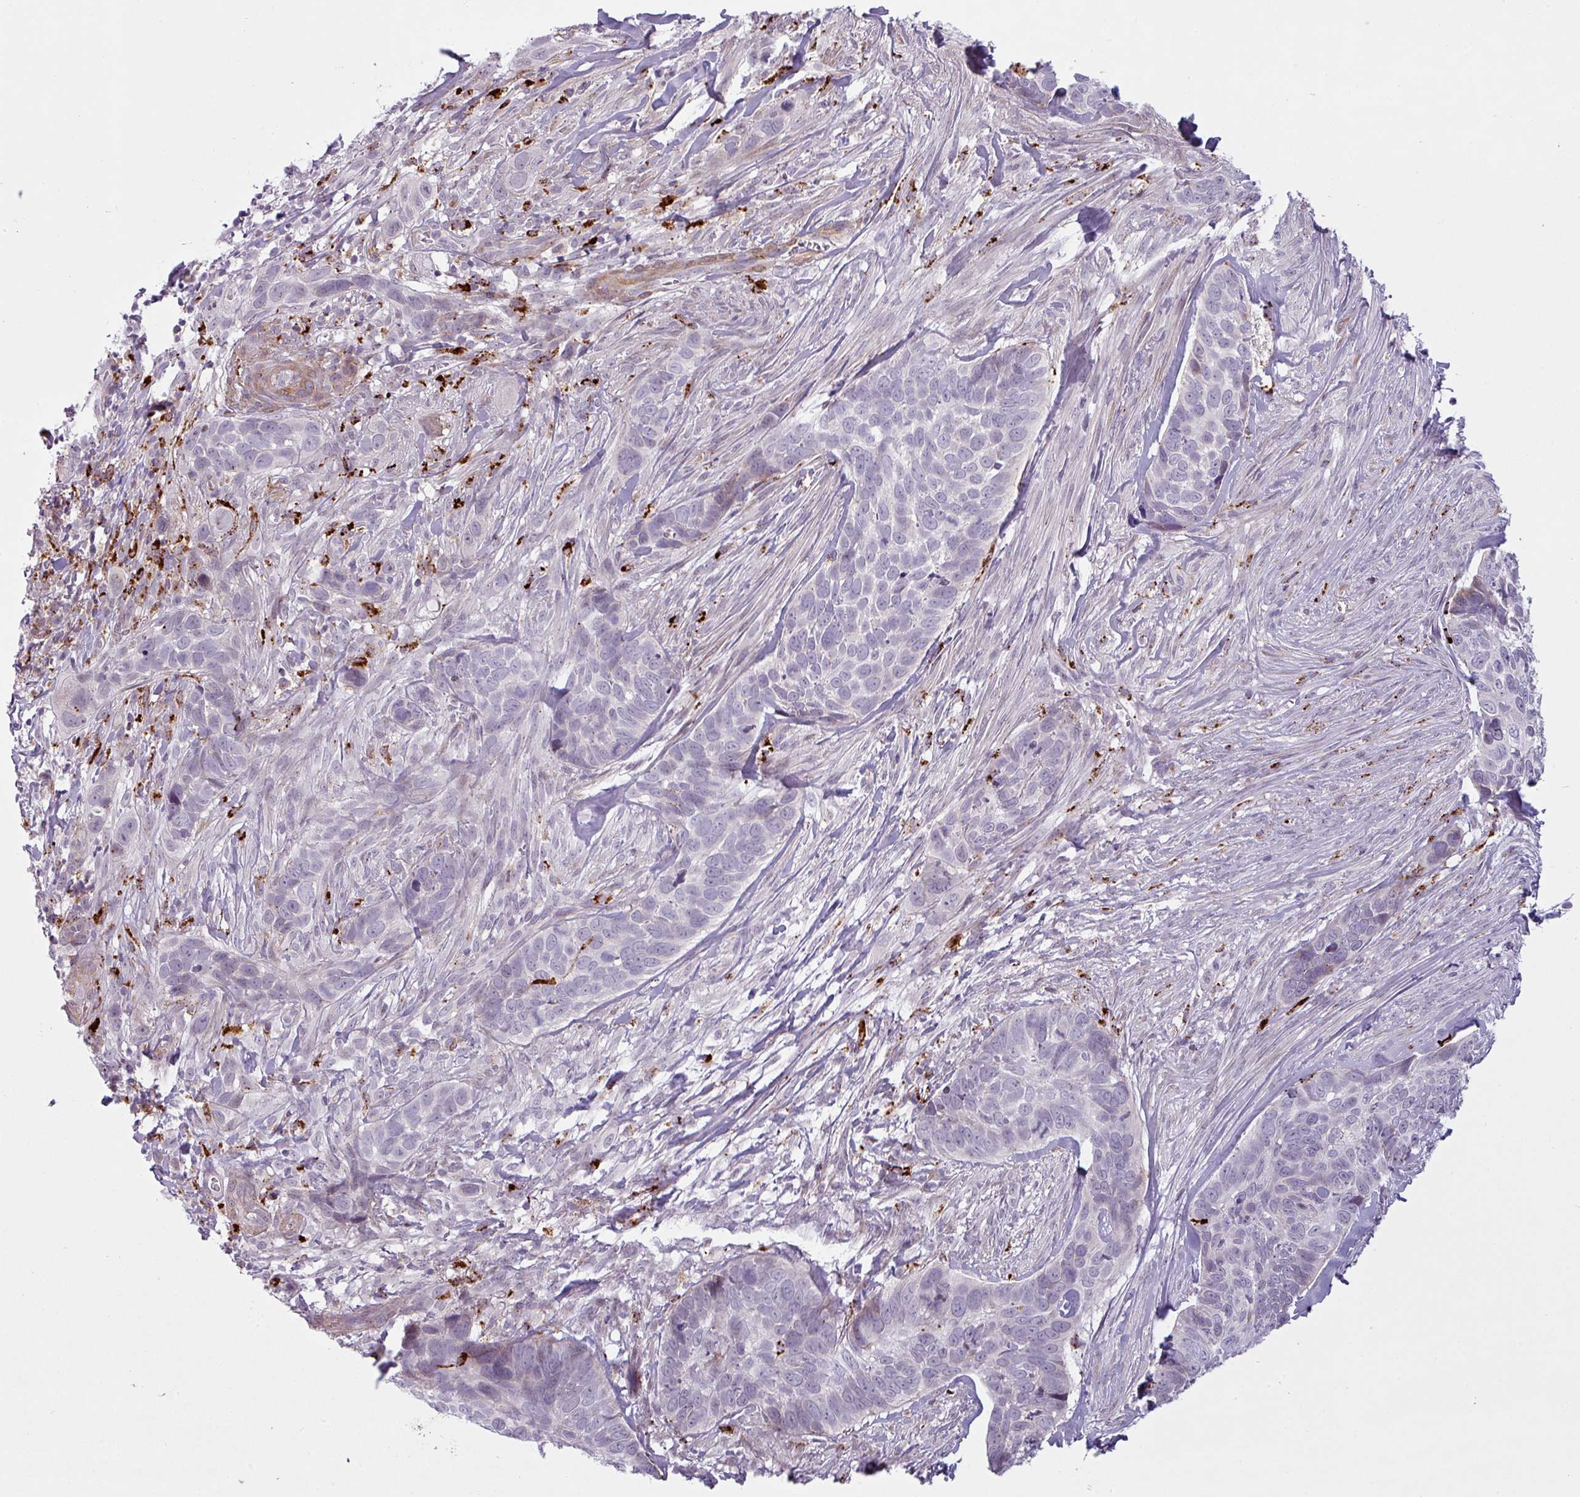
{"staining": {"intensity": "negative", "quantity": "none", "location": "none"}, "tissue": "skin cancer", "cell_type": "Tumor cells", "image_type": "cancer", "snomed": [{"axis": "morphology", "description": "Basal cell carcinoma"}, {"axis": "topography", "description": "Skin"}], "caption": "DAB (3,3'-diaminobenzidine) immunohistochemical staining of human skin cancer (basal cell carcinoma) displays no significant expression in tumor cells. (DAB IHC with hematoxylin counter stain).", "gene": "MAP7D2", "patient": {"sex": "female", "age": 82}}